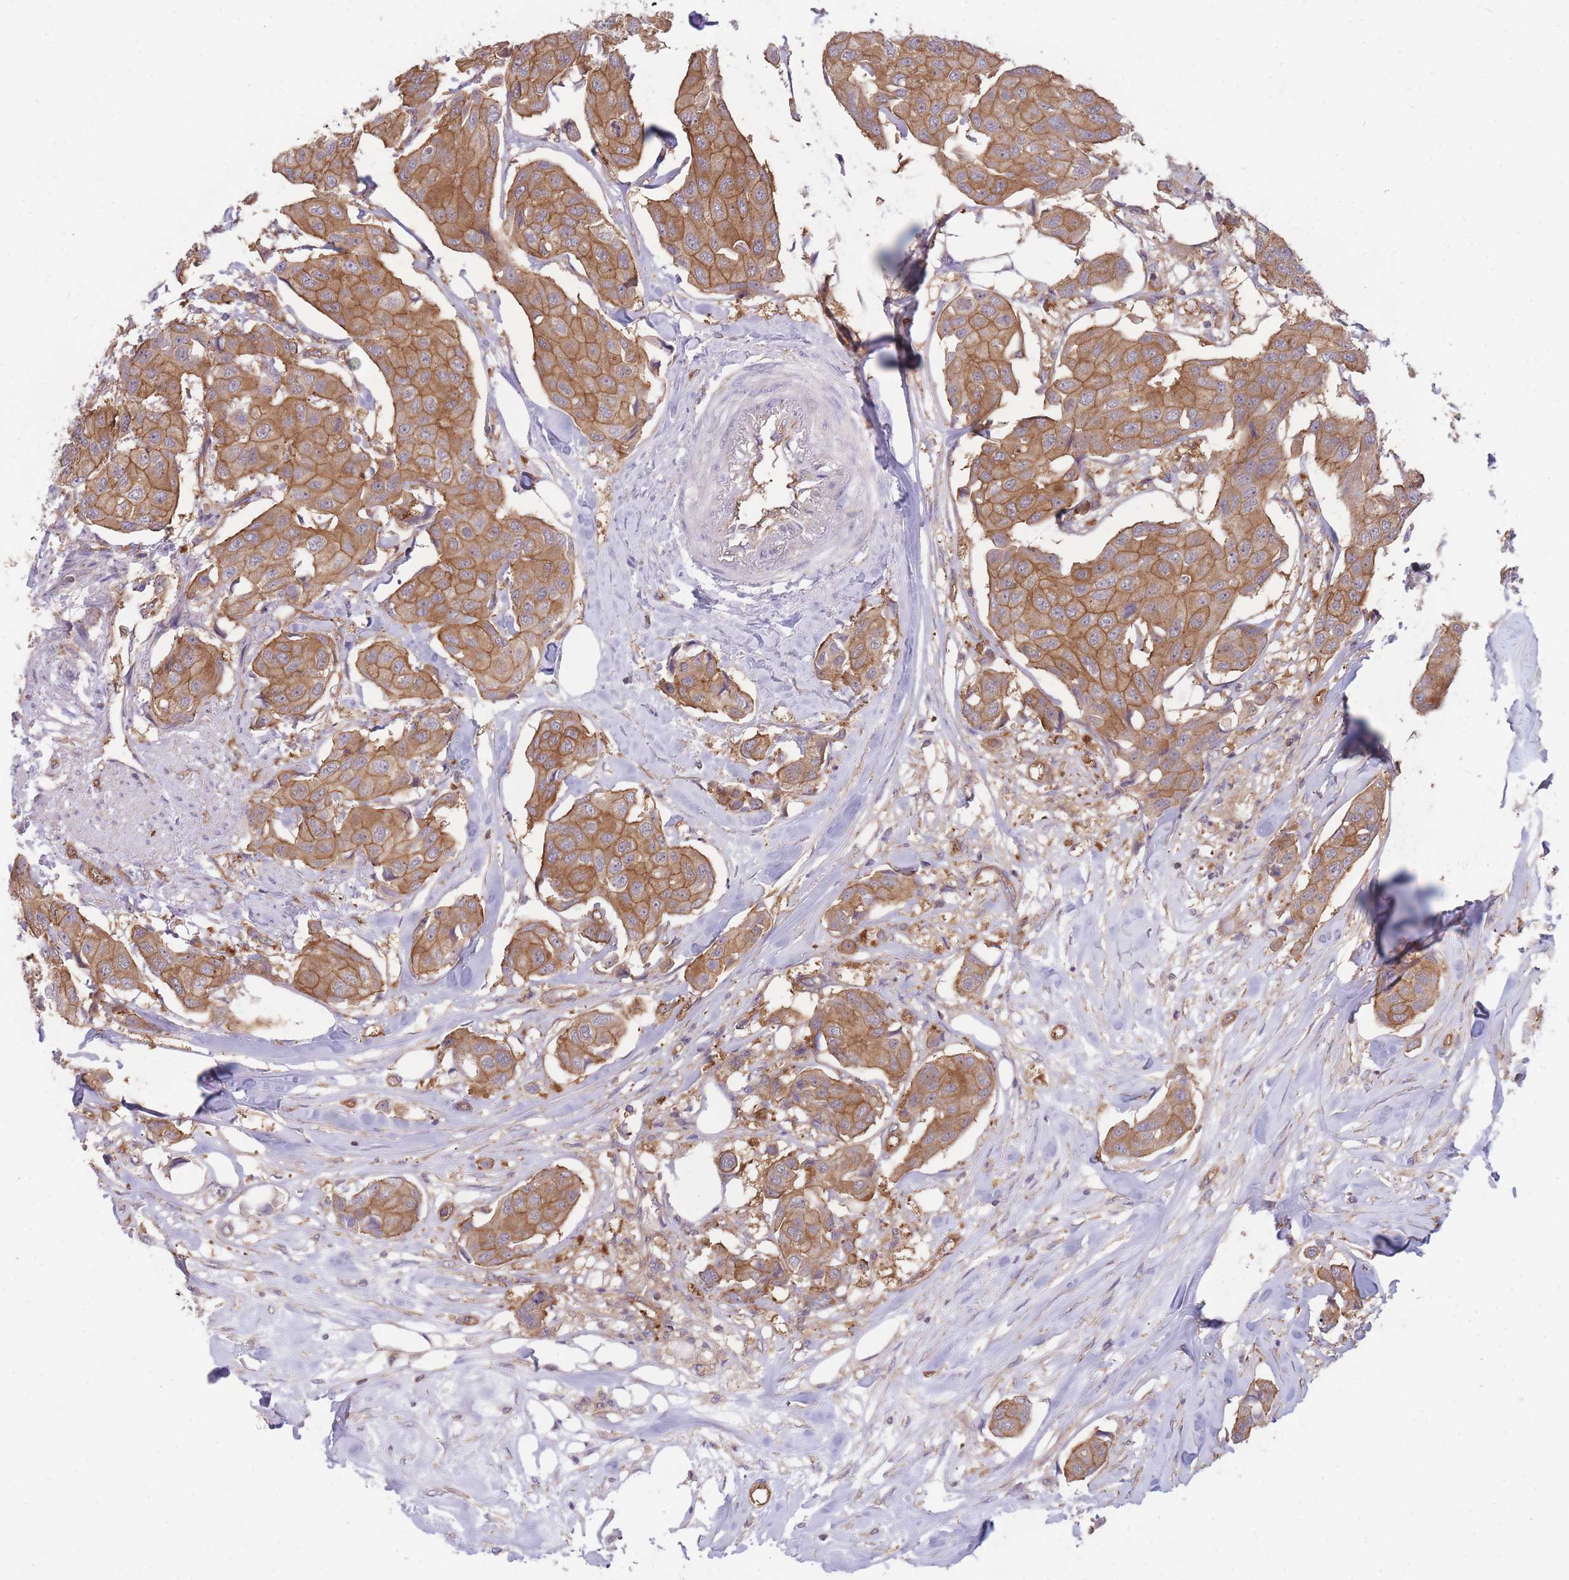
{"staining": {"intensity": "moderate", "quantity": ">75%", "location": "cytoplasmic/membranous"}, "tissue": "breast cancer", "cell_type": "Tumor cells", "image_type": "cancer", "snomed": [{"axis": "morphology", "description": "Duct carcinoma"}, {"axis": "topography", "description": "Breast"}, {"axis": "topography", "description": "Lymph node"}], "caption": "The photomicrograph shows immunohistochemical staining of breast cancer (infiltrating ductal carcinoma). There is moderate cytoplasmic/membranous positivity is appreciated in about >75% of tumor cells.", "gene": "GGA1", "patient": {"sex": "female", "age": 80}}